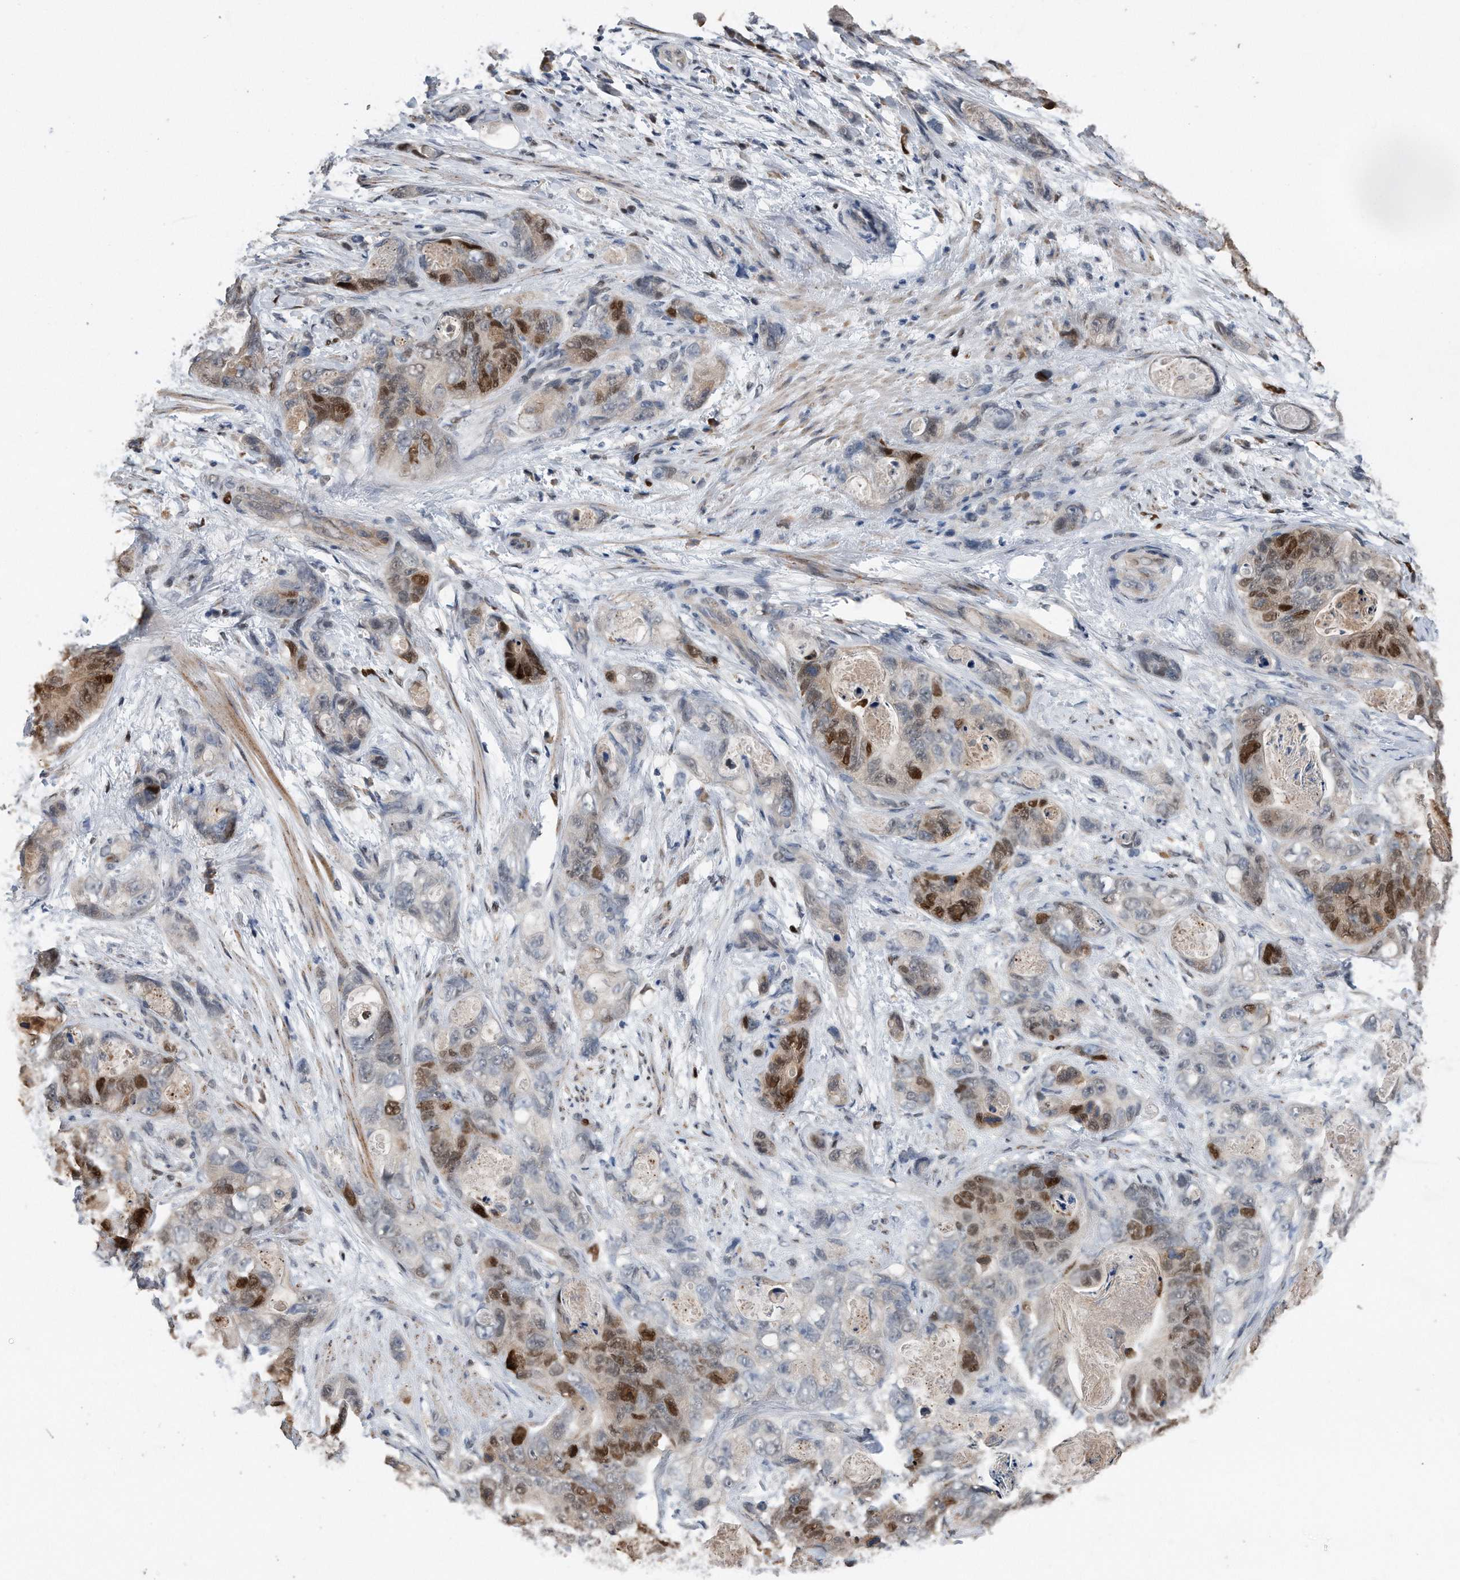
{"staining": {"intensity": "moderate", "quantity": "25%-75%", "location": "nuclear"}, "tissue": "stomach cancer", "cell_type": "Tumor cells", "image_type": "cancer", "snomed": [{"axis": "morphology", "description": "Normal tissue, NOS"}, {"axis": "morphology", "description": "Adenocarcinoma, NOS"}, {"axis": "topography", "description": "Stomach"}], "caption": "Protein analysis of stomach cancer (adenocarcinoma) tissue demonstrates moderate nuclear staining in about 25%-75% of tumor cells.", "gene": "PCNA", "patient": {"sex": "female", "age": 89}}